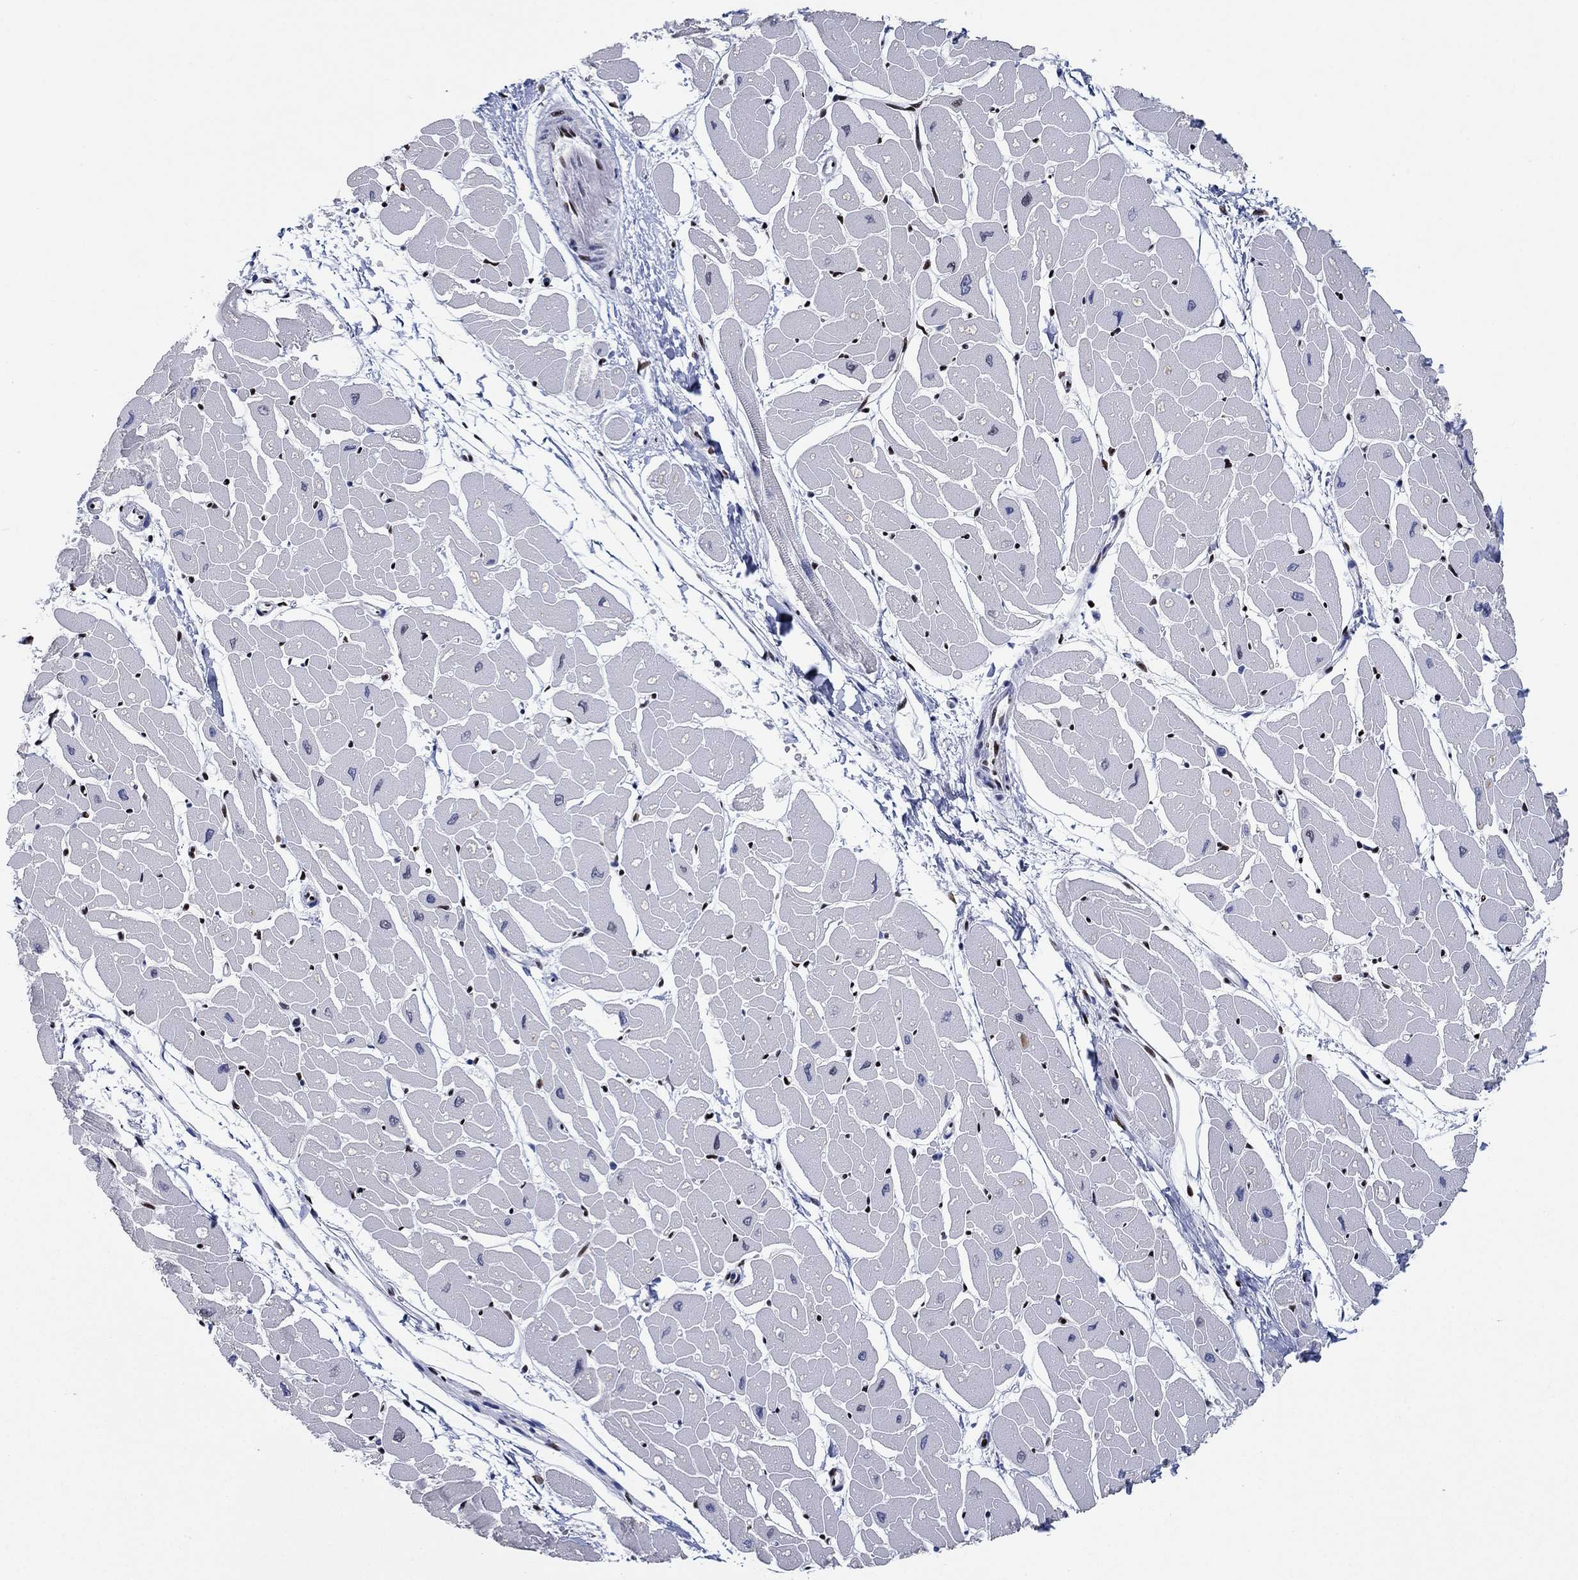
{"staining": {"intensity": "strong", "quantity": "<25%", "location": "nuclear"}, "tissue": "heart muscle", "cell_type": "Cardiomyocytes", "image_type": "normal", "snomed": [{"axis": "morphology", "description": "Normal tissue, NOS"}, {"axis": "topography", "description": "Heart"}], "caption": "IHC of unremarkable heart muscle reveals medium levels of strong nuclear expression in approximately <25% of cardiomyocytes. (Stains: DAB in brown, nuclei in blue, Microscopy: brightfield microscopy at high magnification).", "gene": "ZEB1", "patient": {"sex": "male", "age": 57}}